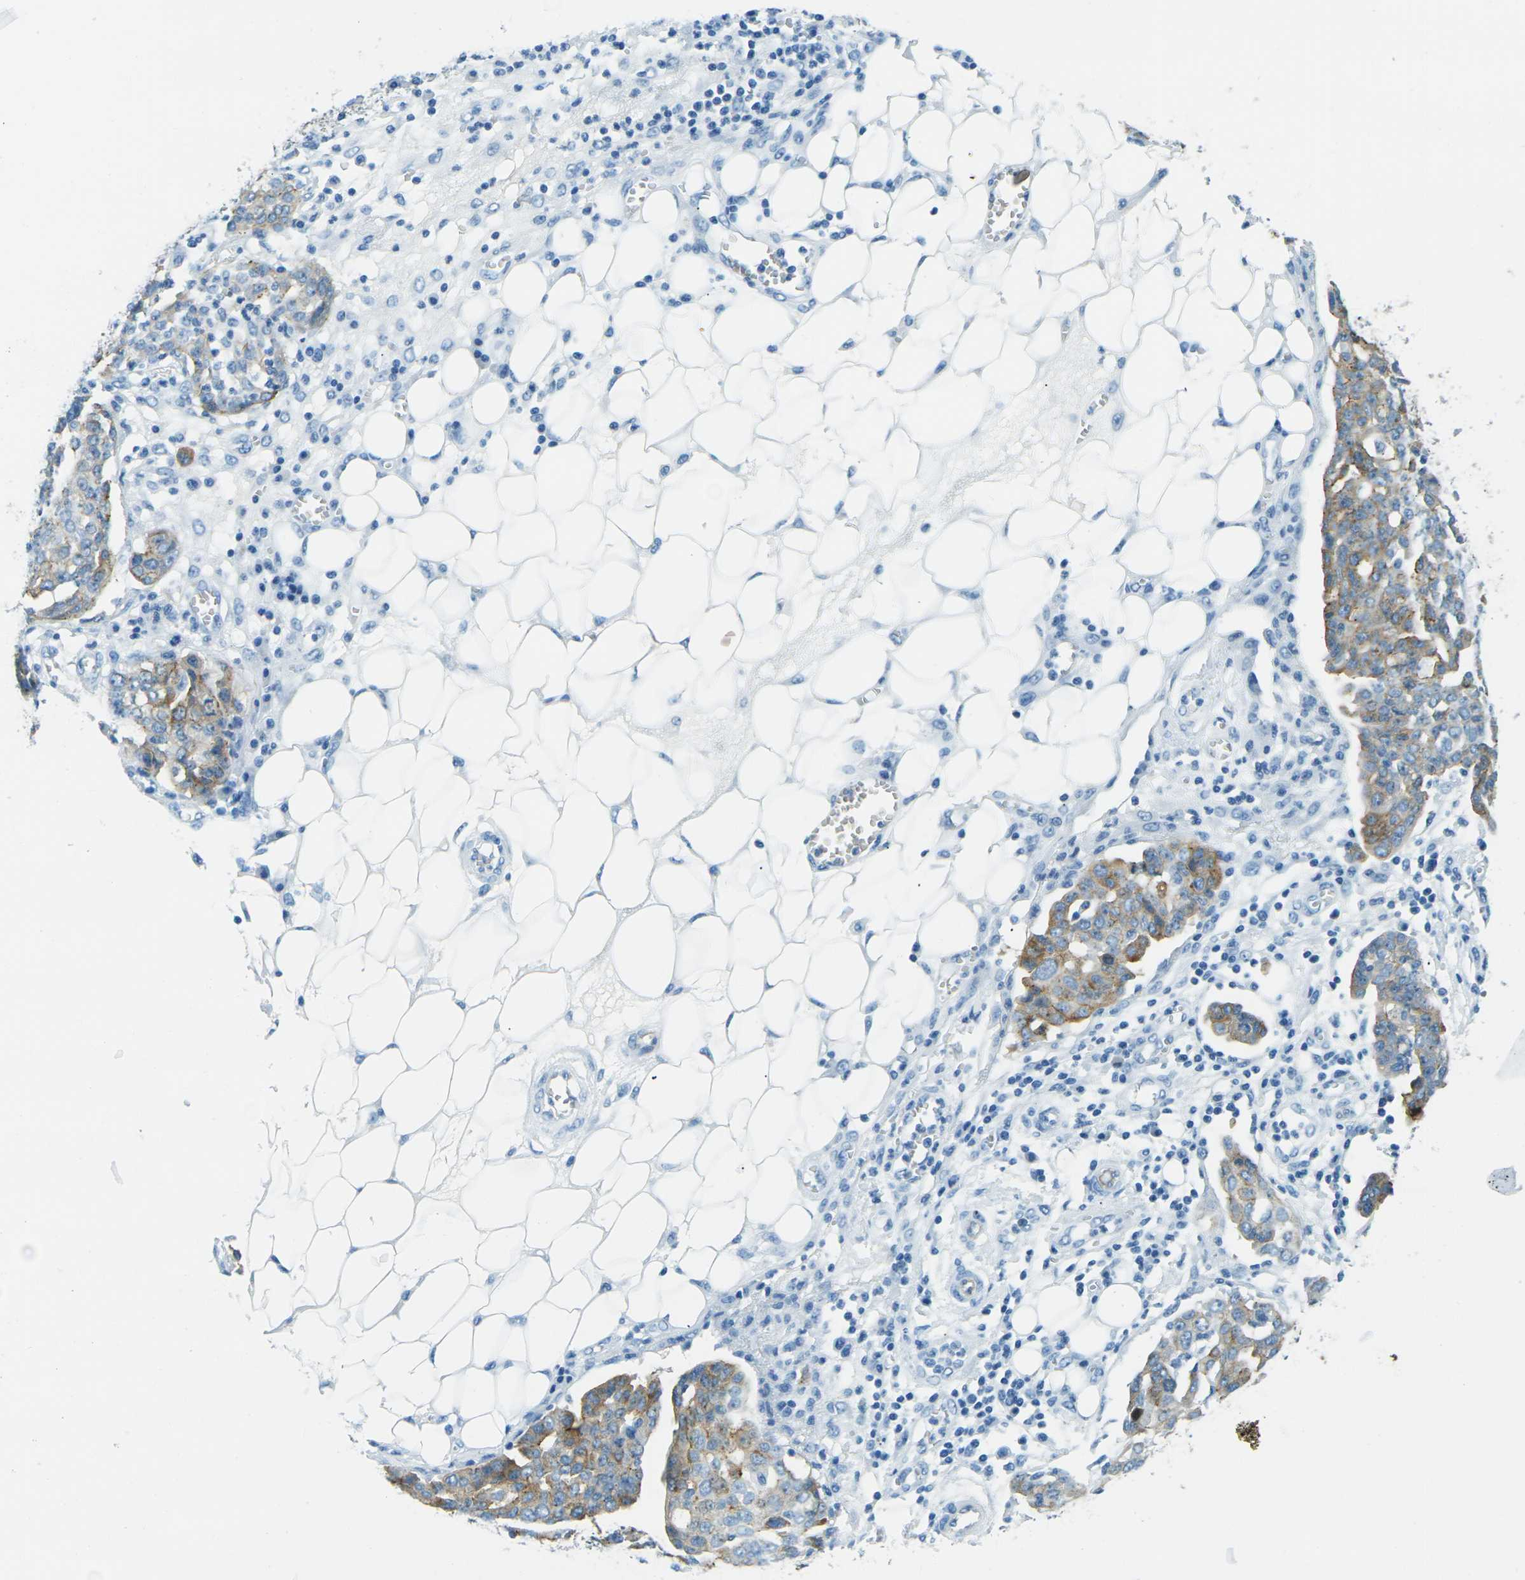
{"staining": {"intensity": "moderate", "quantity": "25%-75%", "location": "cytoplasmic/membranous"}, "tissue": "ovarian cancer", "cell_type": "Tumor cells", "image_type": "cancer", "snomed": [{"axis": "morphology", "description": "Cystadenocarcinoma, serous, NOS"}, {"axis": "topography", "description": "Soft tissue"}, {"axis": "topography", "description": "Ovary"}], "caption": "A photomicrograph of serous cystadenocarcinoma (ovarian) stained for a protein demonstrates moderate cytoplasmic/membranous brown staining in tumor cells.", "gene": "OCLN", "patient": {"sex": "female", "age": 57}}